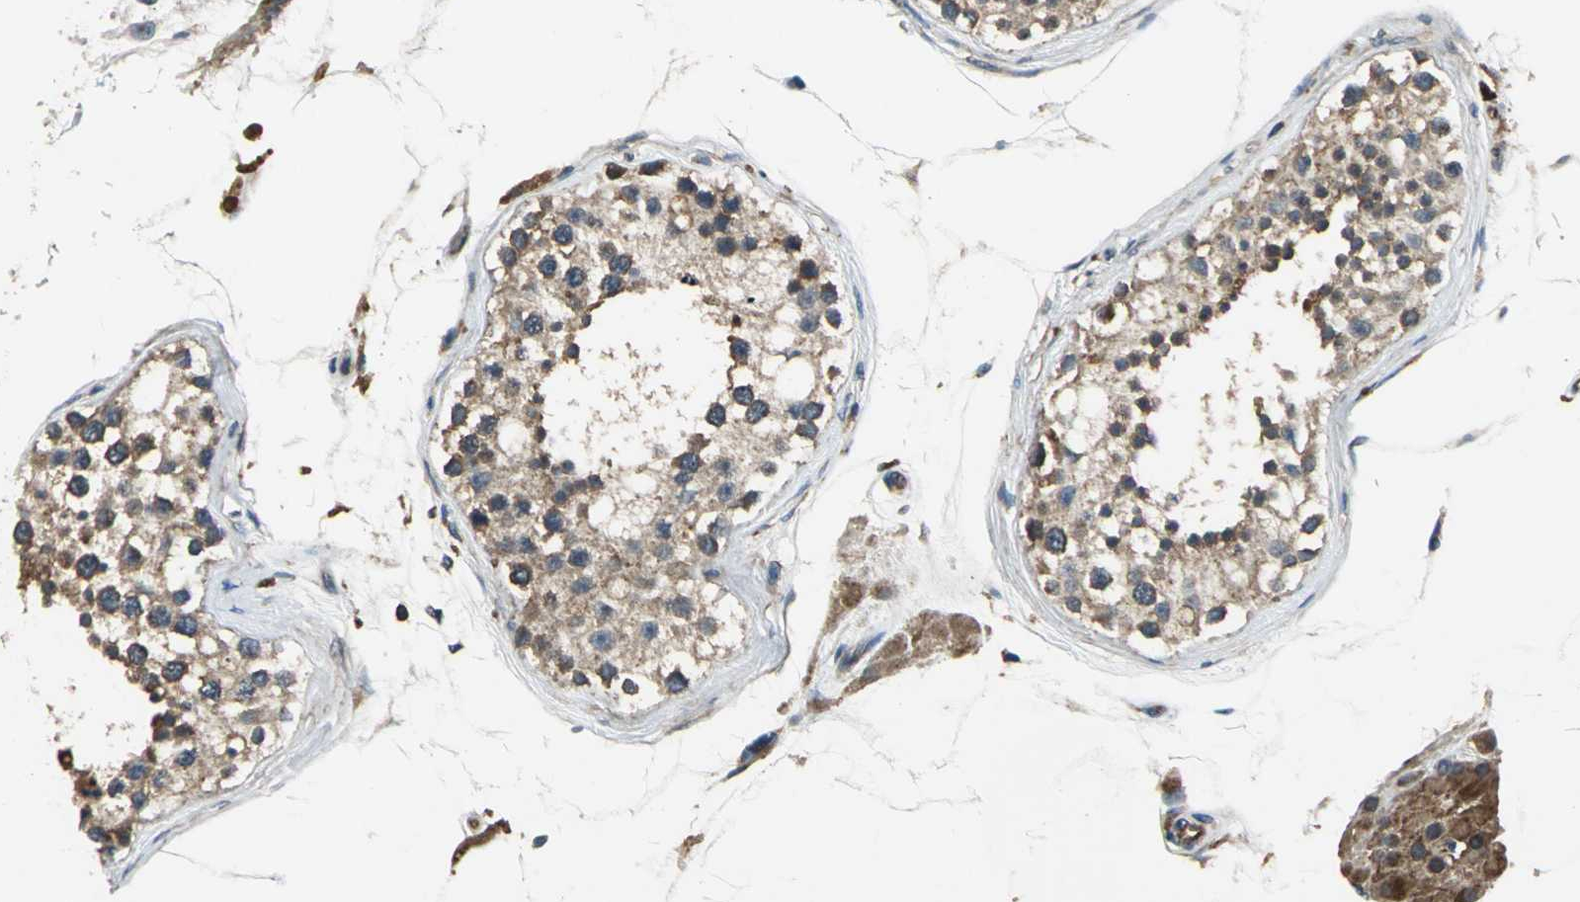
{"staining": {"intensity": "moderate", "quantity": "25%-75%", "location": "cytoplasmic/membranous"}, "tissue": "testis", "cell_type": "Cells in seminiferous ducts", "image_type": "normal", "snomed": [{"axis": "morphology", "description": "Normal tissue, NOS"}, {"axis": "topography", "description": "Testis"}], "caption": "The histopathology image displays staining of benign testis, revealing moderate cytoplasmic/membranous protein positivity (brown color) within cells in seminiferous ducts.", "gene": "EIF2B2", "patient": {"sex": "male", "age": 68}}